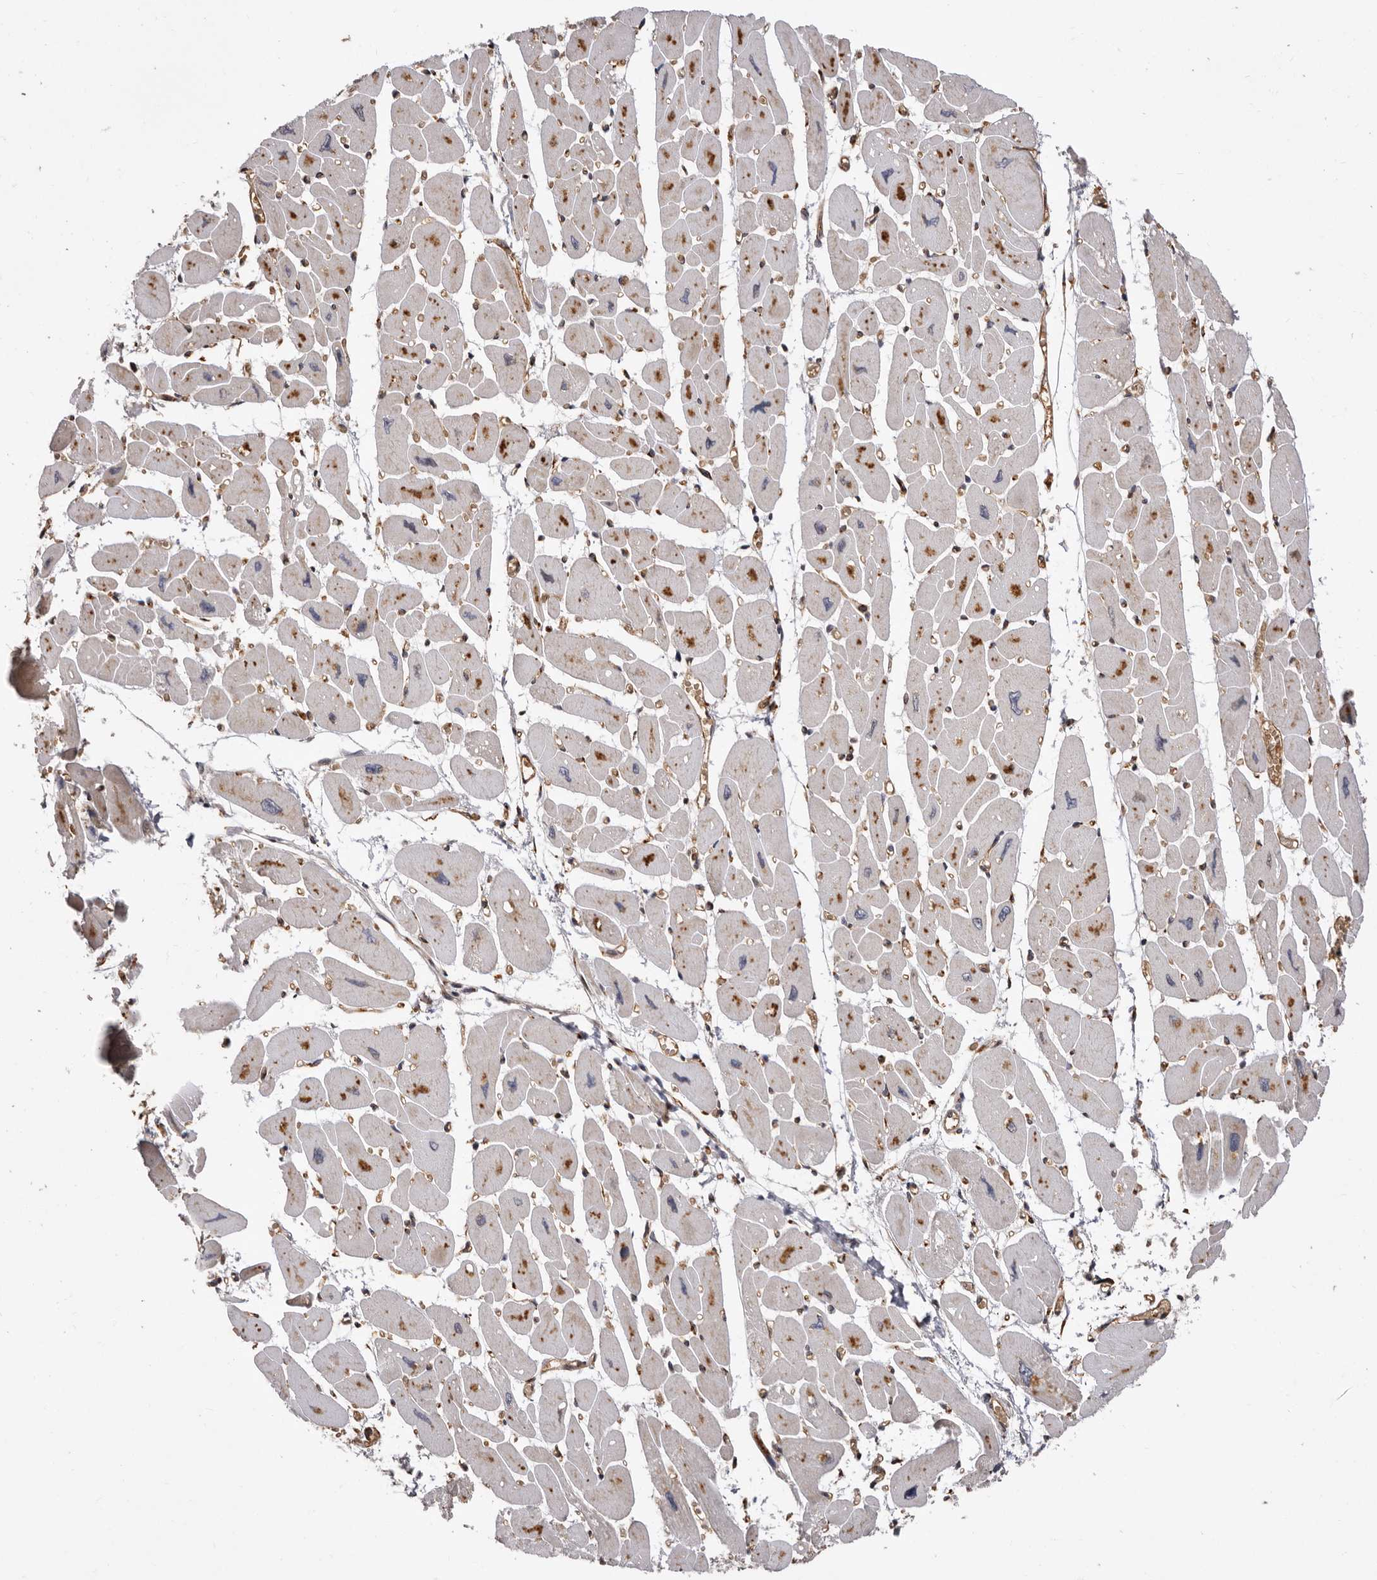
{"staining": {"intensity": "strong", "quantity": "25%-75%", "location": "cytoplasmic/membranous"}, "tissue": "heart muscle", "cell_type": "Cardiomyocytes", "image_type": "normal", "snomed": [{"axis": "morphology", "description": "Normal tissue, NOS"}, {"axis": "topography", "description": "Heart"}], "caption": "A brown stain labels strong cytoplasmic/membranous positivity of a protein in cardiomyocytes of benign heart muscle.", "gene": "GPR27", "patient": {"sex": "female", "age": 54}}